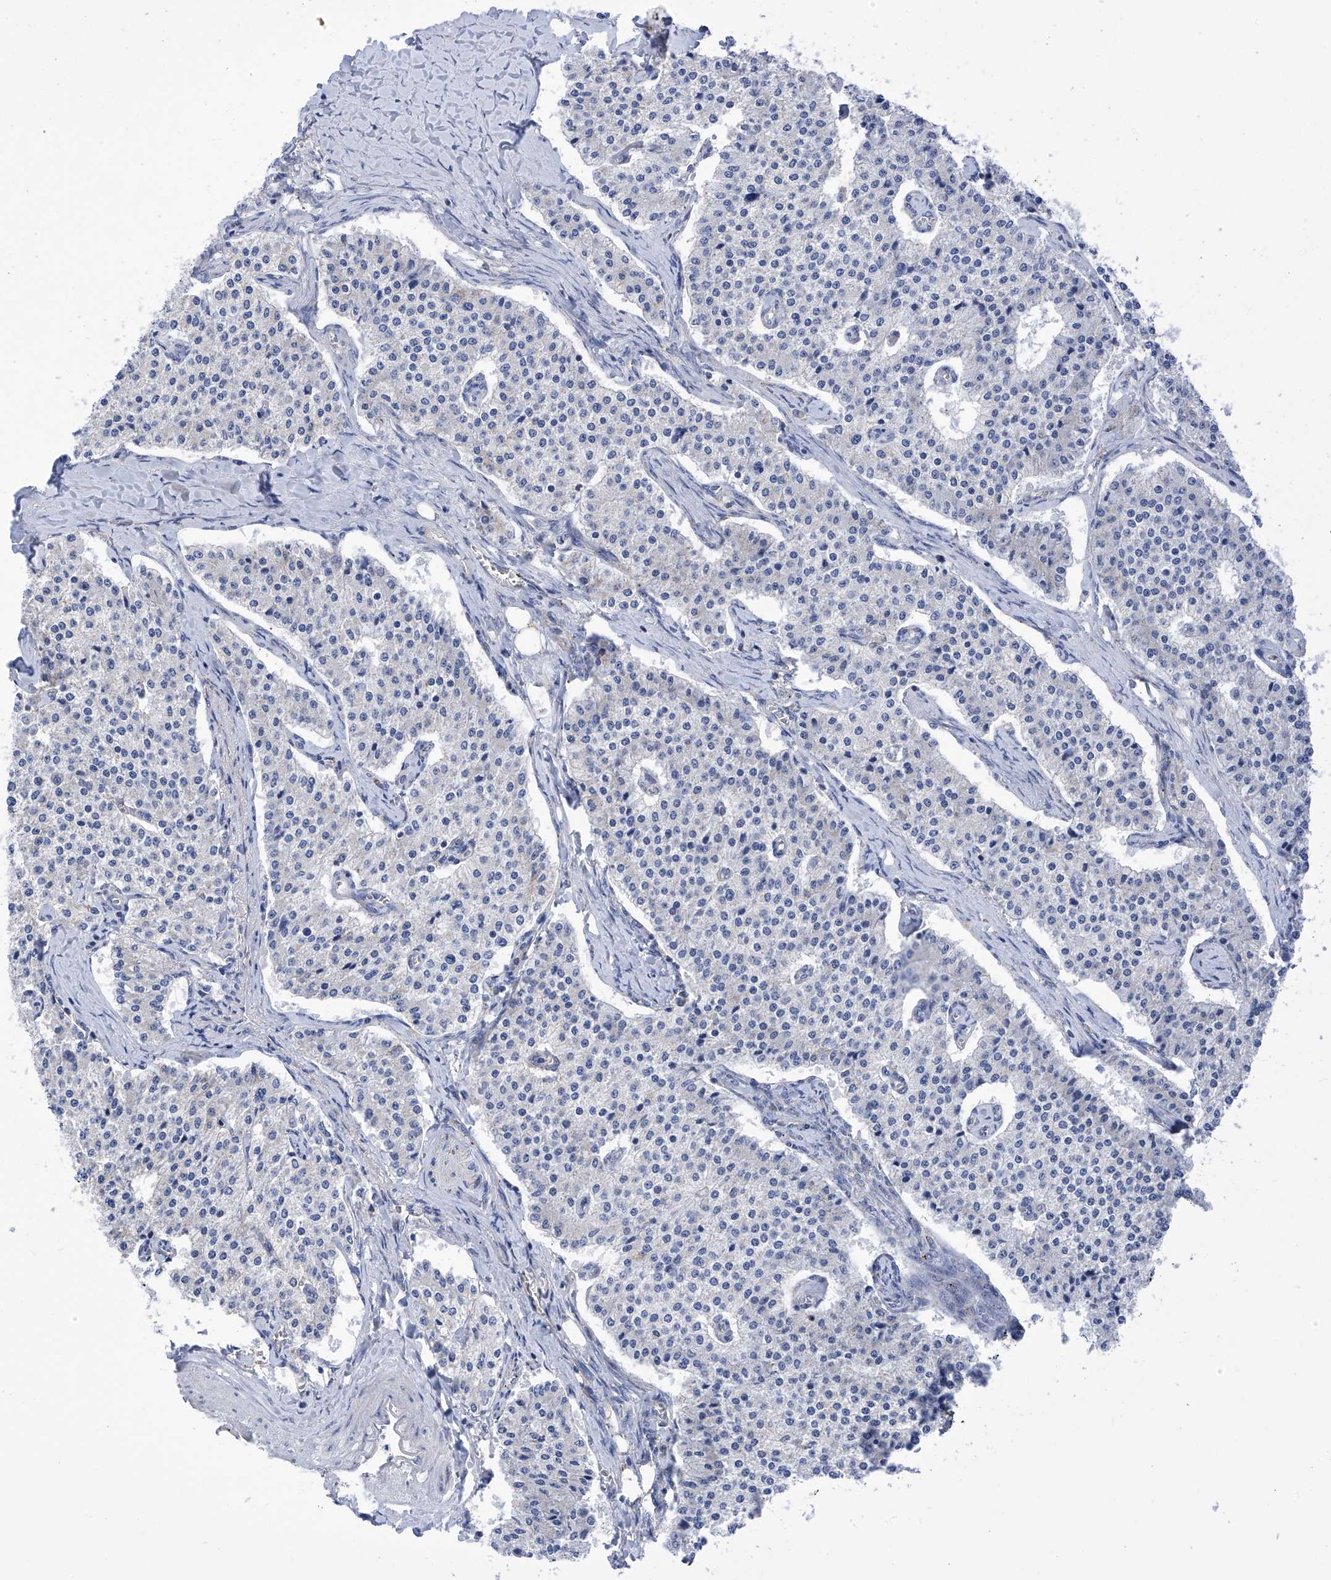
{"staining": {"intensity": "negative", "quantity": "none", "location": "none"}, "tissue": "carcinoid", "cell_type": "Tumor cells", "image_type": "cancer", "snomed": [{"axis": "morphology", "description": "Carcinoid, malignant, NOS"}, {"axis": "topography", "description": "Colon"}], "caption": "IHC micrograph of neoplastic tissue: carcinoid stained with DAB (3,3'-diaminobenzidine) demonstrates no significant protein positivity in tumor cells.", "gene": "P2RX7", "patient": {"sex": "female", "age": 52}}